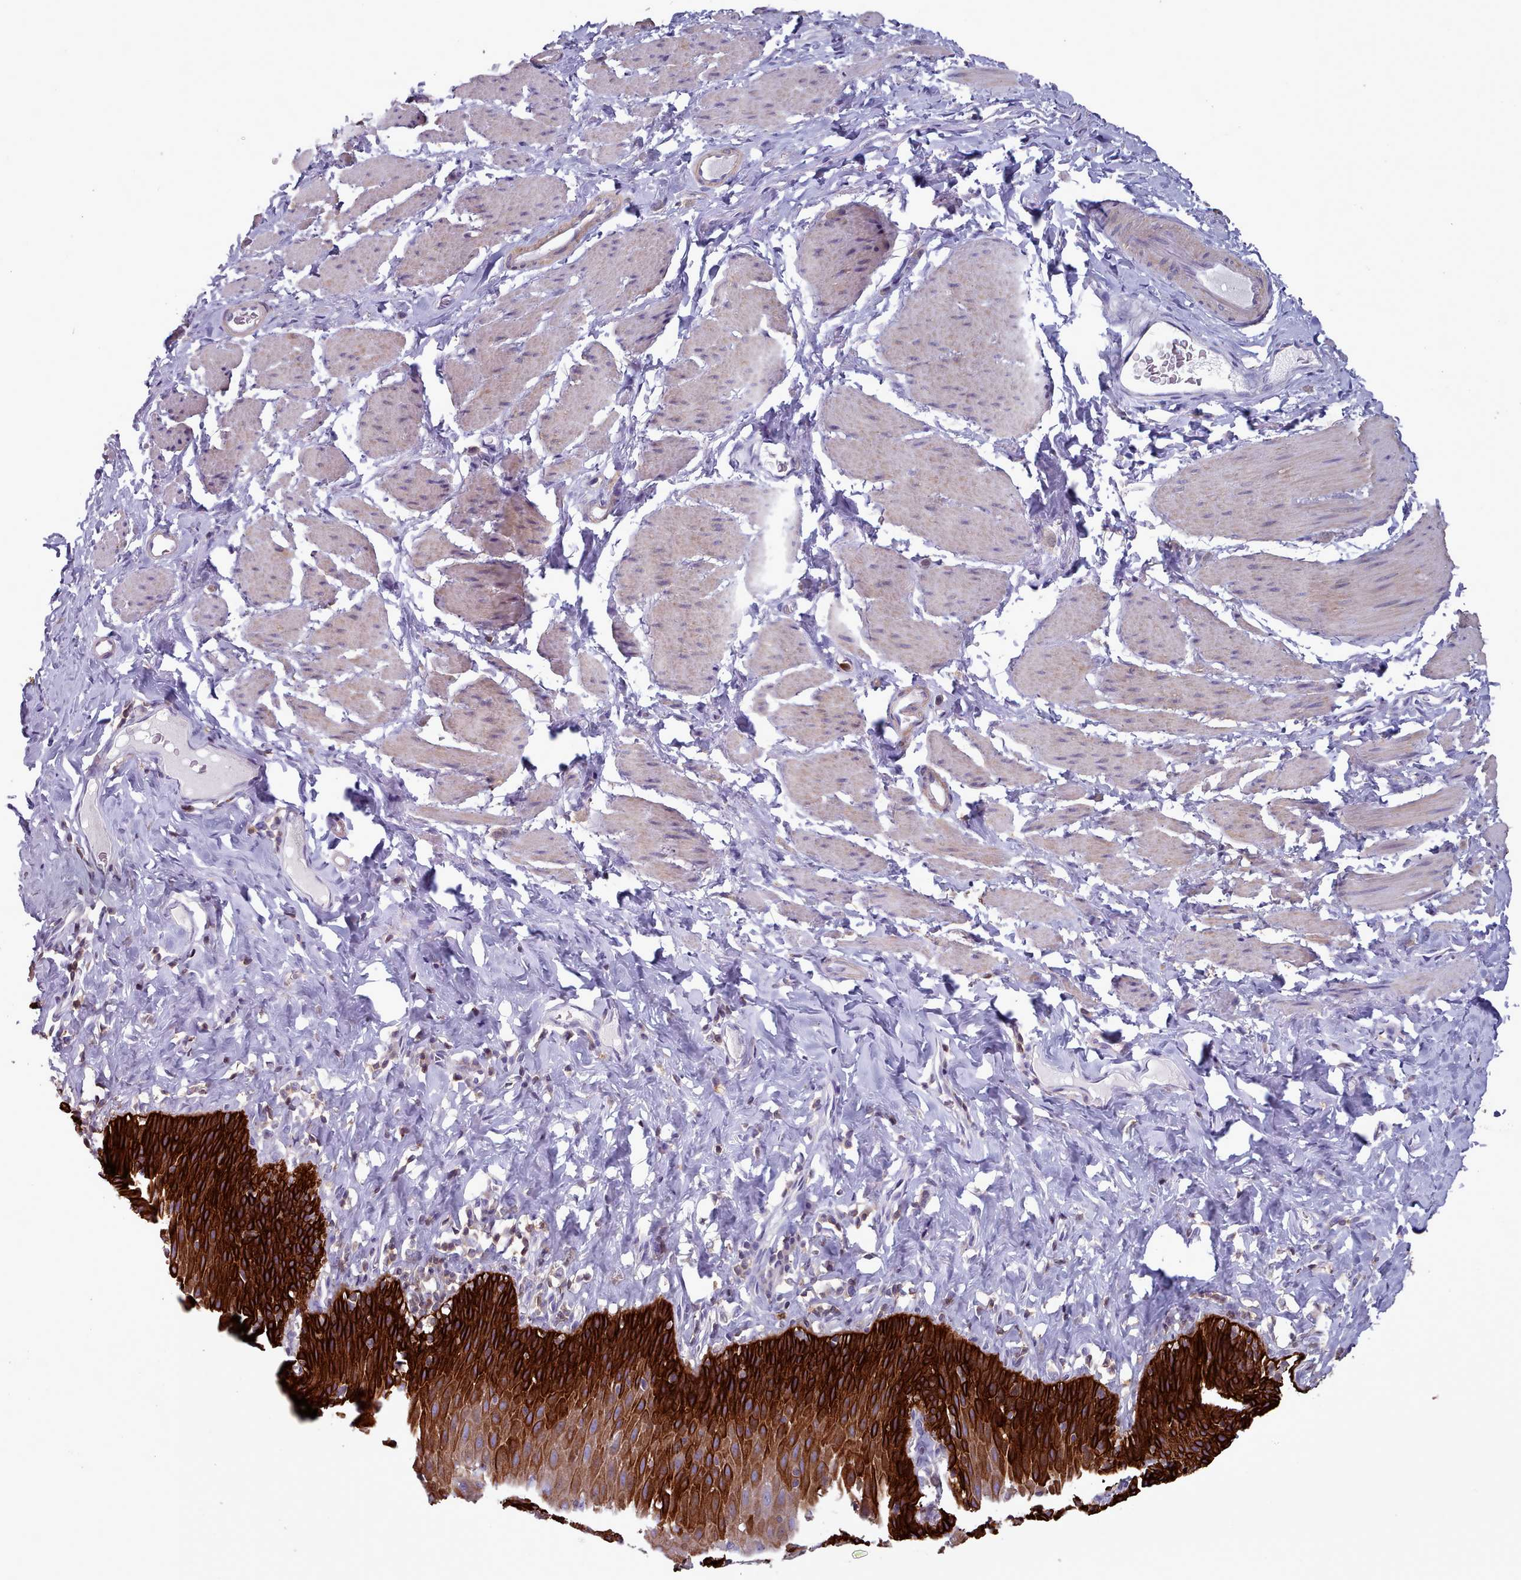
{"staining": {"intensity": "strong", "quantity": ">75%", "location": "cytoplasmic/membranous"}, "tissue": "esophagus", "cell_type": "Squamous epithelial cells", "image_type": "normal", "snomed": [{"axis": "morphology", "description": "Normal tissue, NOS"}, {"axis": "topography", "description": "Esophagus"}], "caption": "Esophagus stained for a protein (brown) reveals strong cytoplasmic/membranous positive positivity in about >75% of squamous epithelial cells.", "gene": "RAC1", "patient": {"sex": "female", "age": 61}}